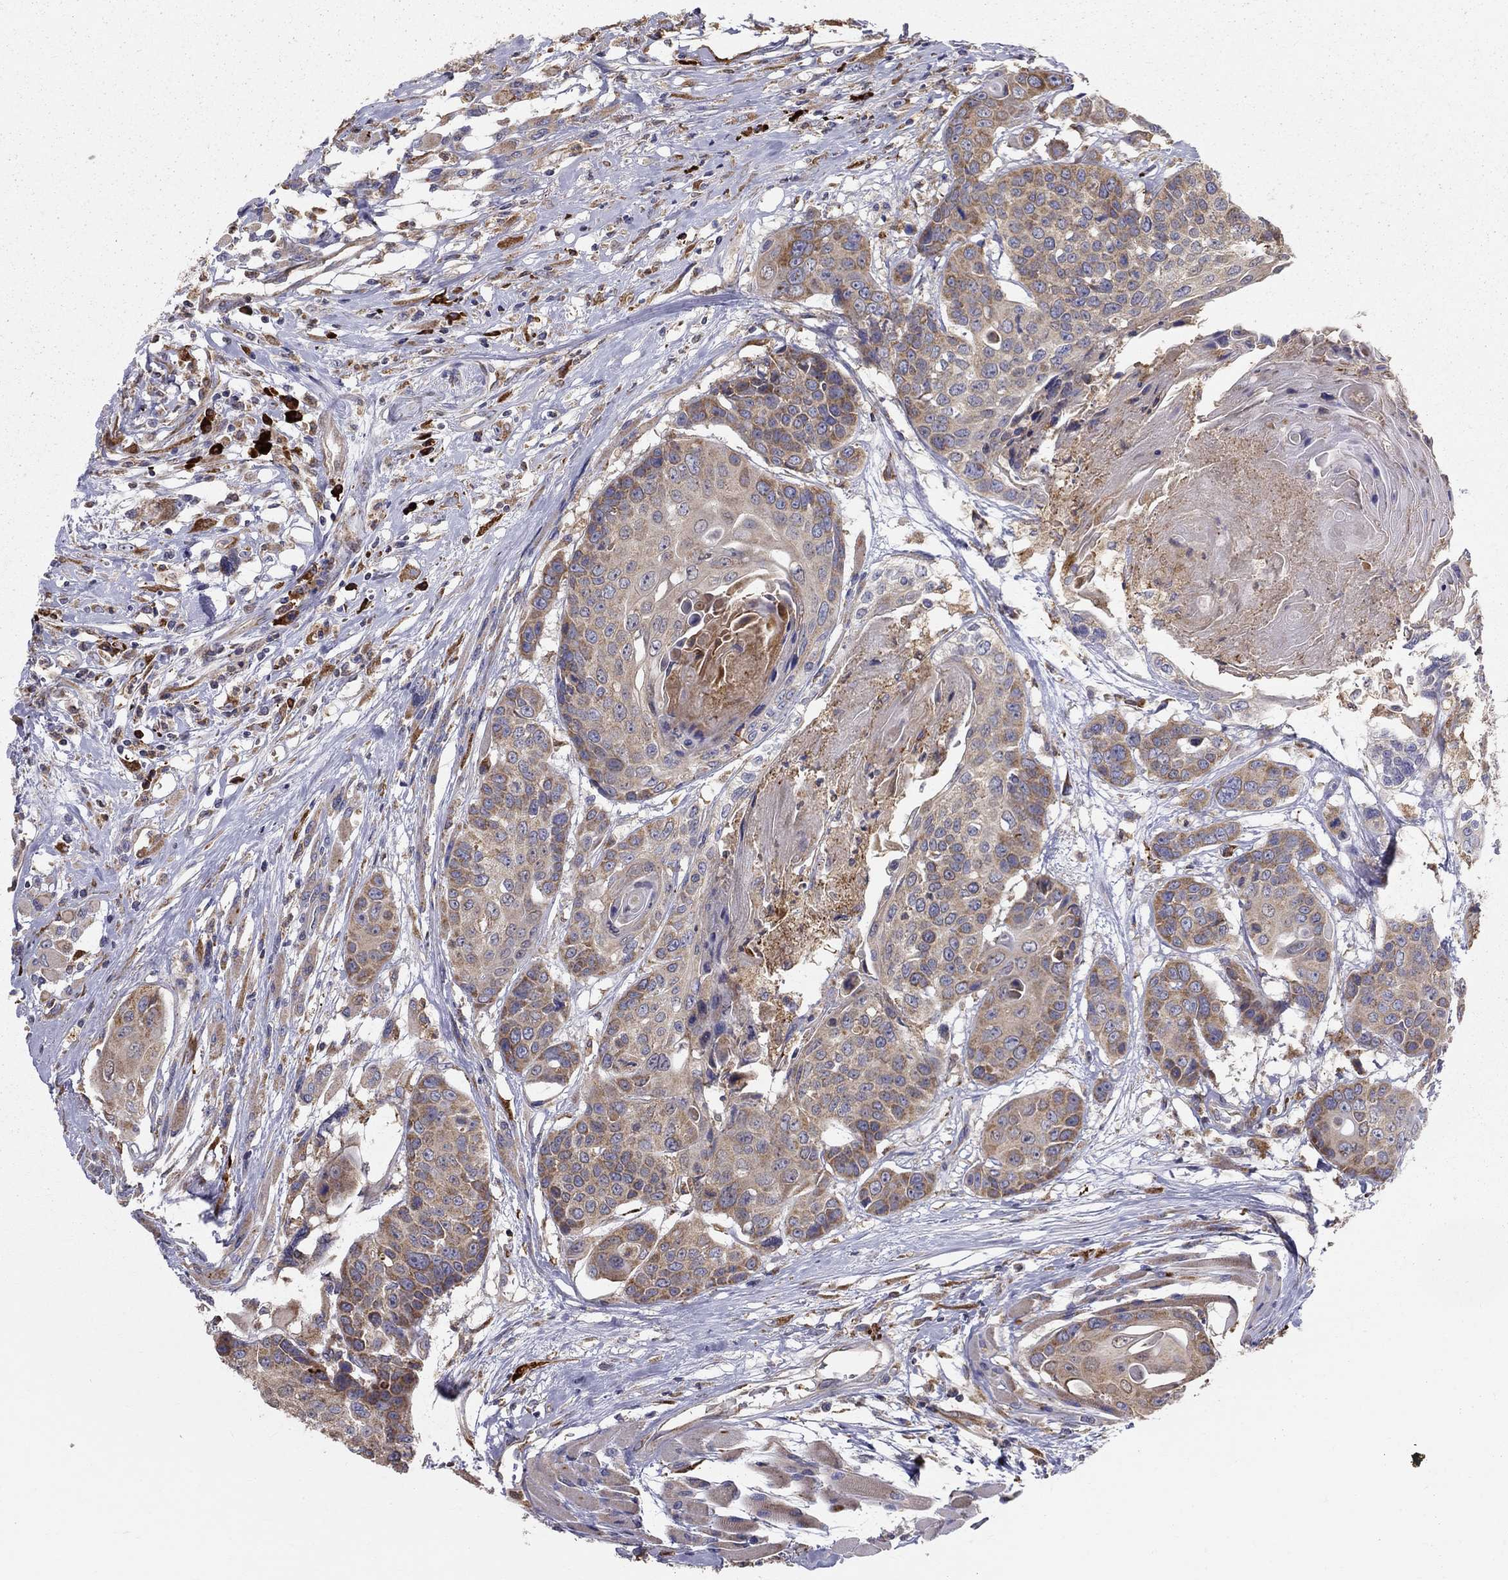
{"staining": {"intensity": "moderate", "quantity": ">75%", "location": "cytoplasmic/membranous"}, "tissue": "head and neck cancer", "cell_type": "Tumor cells", "image_type": "cancer", "snomed": [{"axis": "morphology", "description": "Squamous cell carcinoma, NOS"}, {"axis": "topography", "description": "Oral tissue"}, {"axis": "topography", "description": "Head-Neck"}], "caption": "An IHC photomicrograph of neoplastic tissue is shown. Protein staining in brown shows moderate cytoplasmic/membranous positivity in squamous cell carcinoma (head and neck) within tumor cells. Using DAB (brown) and hematoxylin (blue) stains, captured at high magnification using brightfield microscopy.", "gene": "PRDX4", "patient": {"sex": "male", "age": 56}}